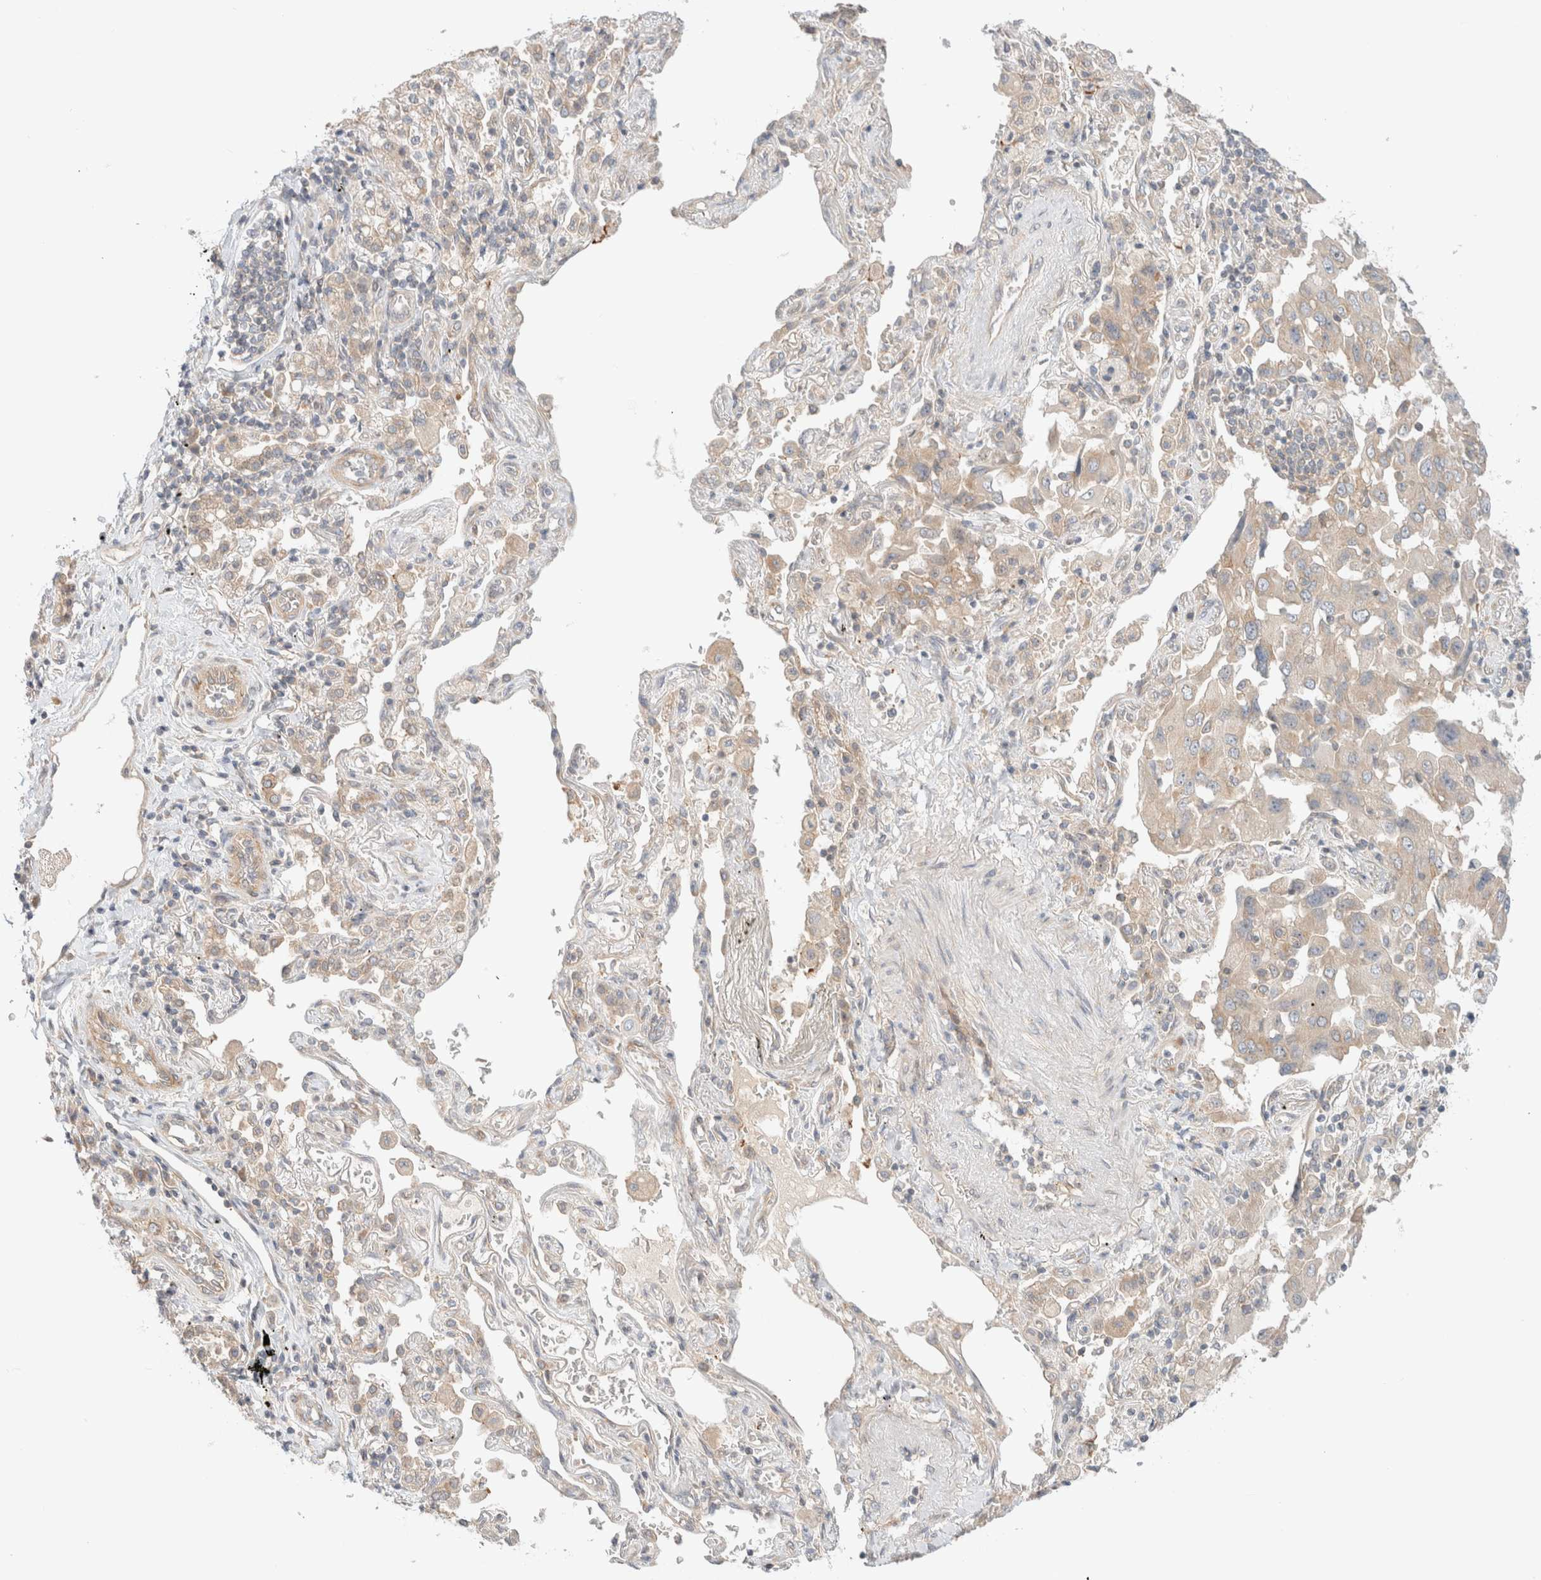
{"staining": {"intensity": "weak", "quantity": "<25%", "location": "cytoplasmic/membranous"}, "tissue": "lung cancer", "cell_type": "Tumor cells", "image_type": "cancer", "snomed": [{"axis": "morphology", "description": "Adenocarcinoma, NOS"}, {"axis": "topography", "description": "Lung"}], "caption": "This photomicrograph is of lung adenocarcinoma stained with immunohistochemistry to label a protein in brown with the nuclei are counter-stained blue. There is no staining in tumor cells. The staining was performed using DAB to visualize the protein expression in brown, while the nuclei were stained in blue with hematoxylin (Magnification: 20x).", "gene": "MARK3", "patient": {"sex": "female", "age": 65}}